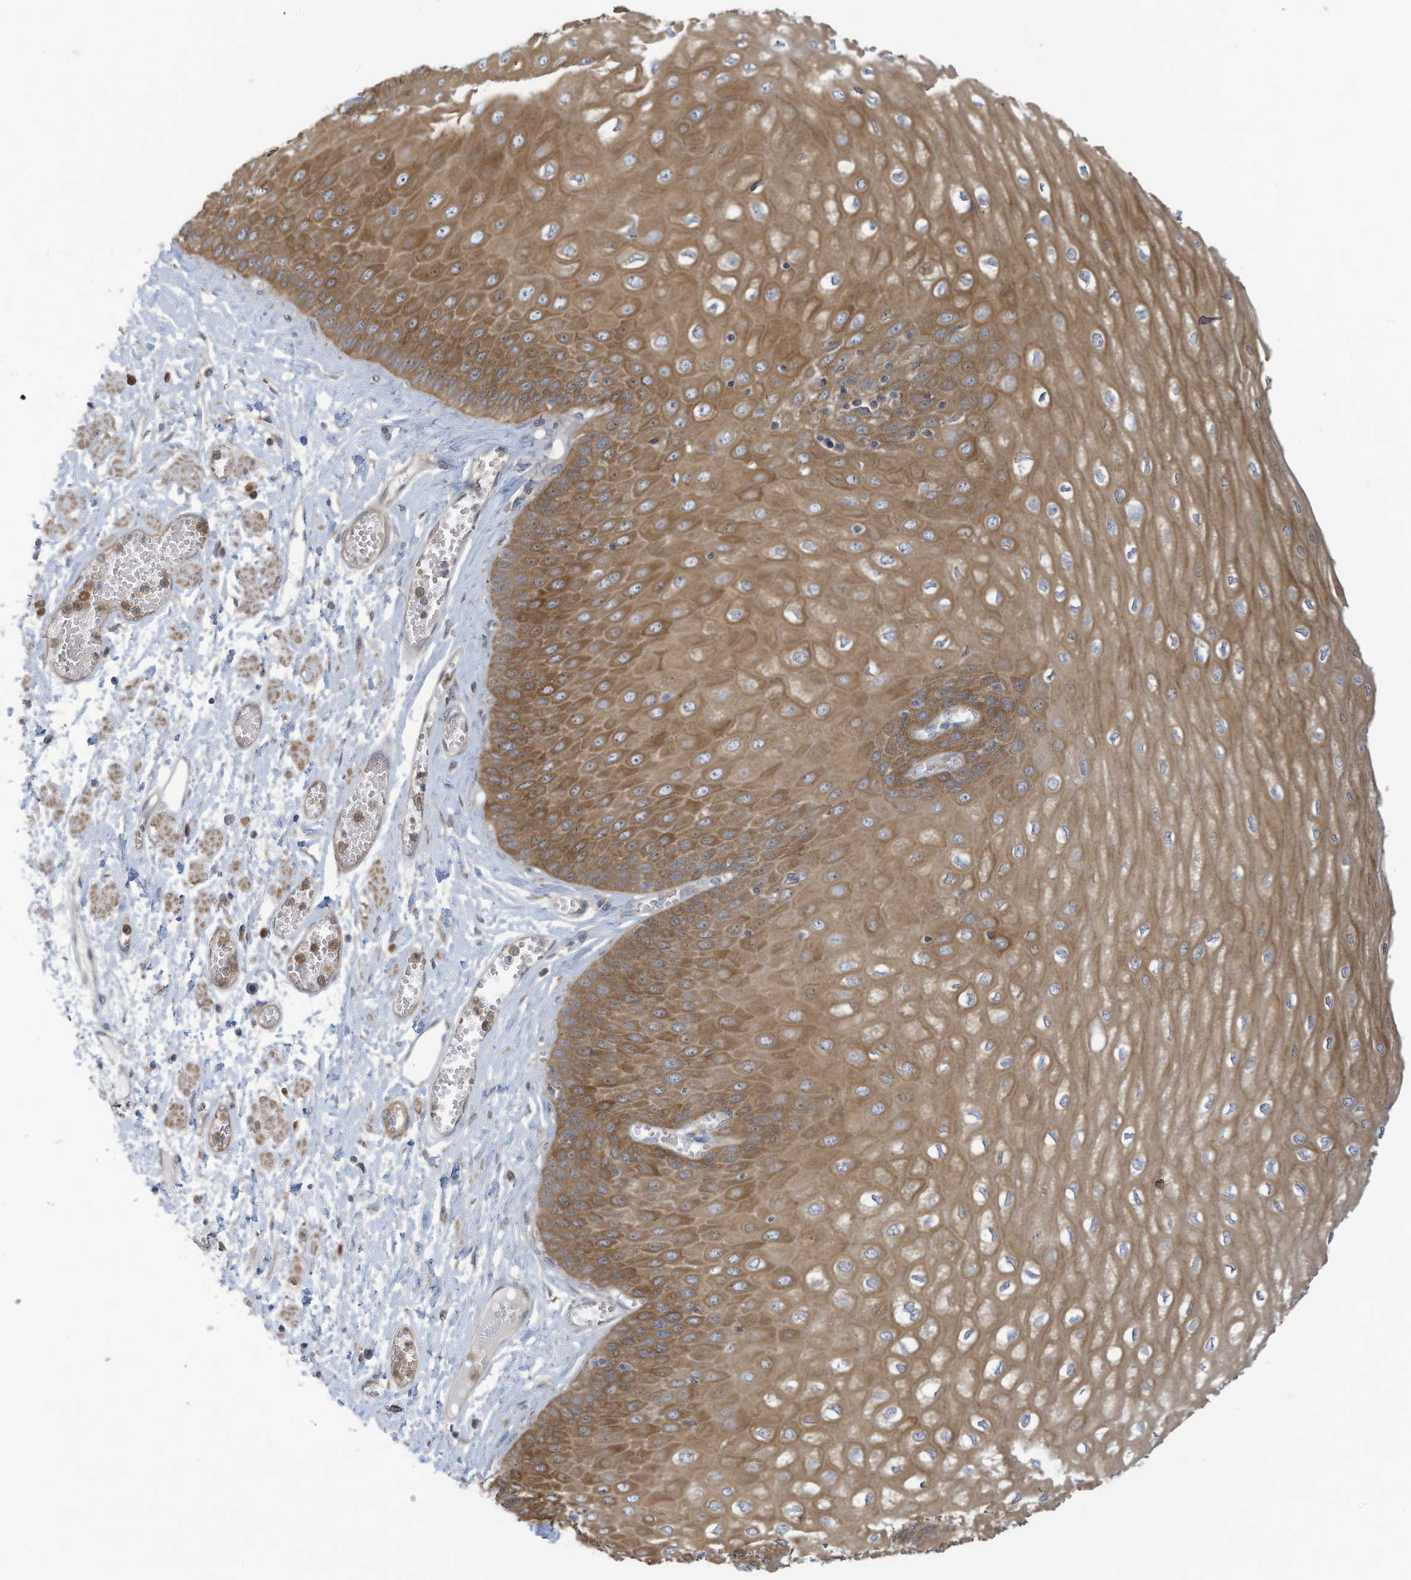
{"staining": {"intensity": "moderate", "quantity": ">75%", "location": "cytoplasmic/membranous"}, "tissue": "esophagus", "cell_type": "Squamous epithelial cells", "image_type": "normal", "snomed": [{"axis": "morphology", "description": "Normal tissue, NOS"}, {"axis": "topography", "description": "Esophagus"}], "caption": "Immunohistochemical staining of unremarkable human esophagus shows >75% levels of moderate cytoplasmic/membranous protein expression in about >75% of squamous epithelial cells.", "gene": "ADI1", "patient": {"sex": "male", "age": 60}}